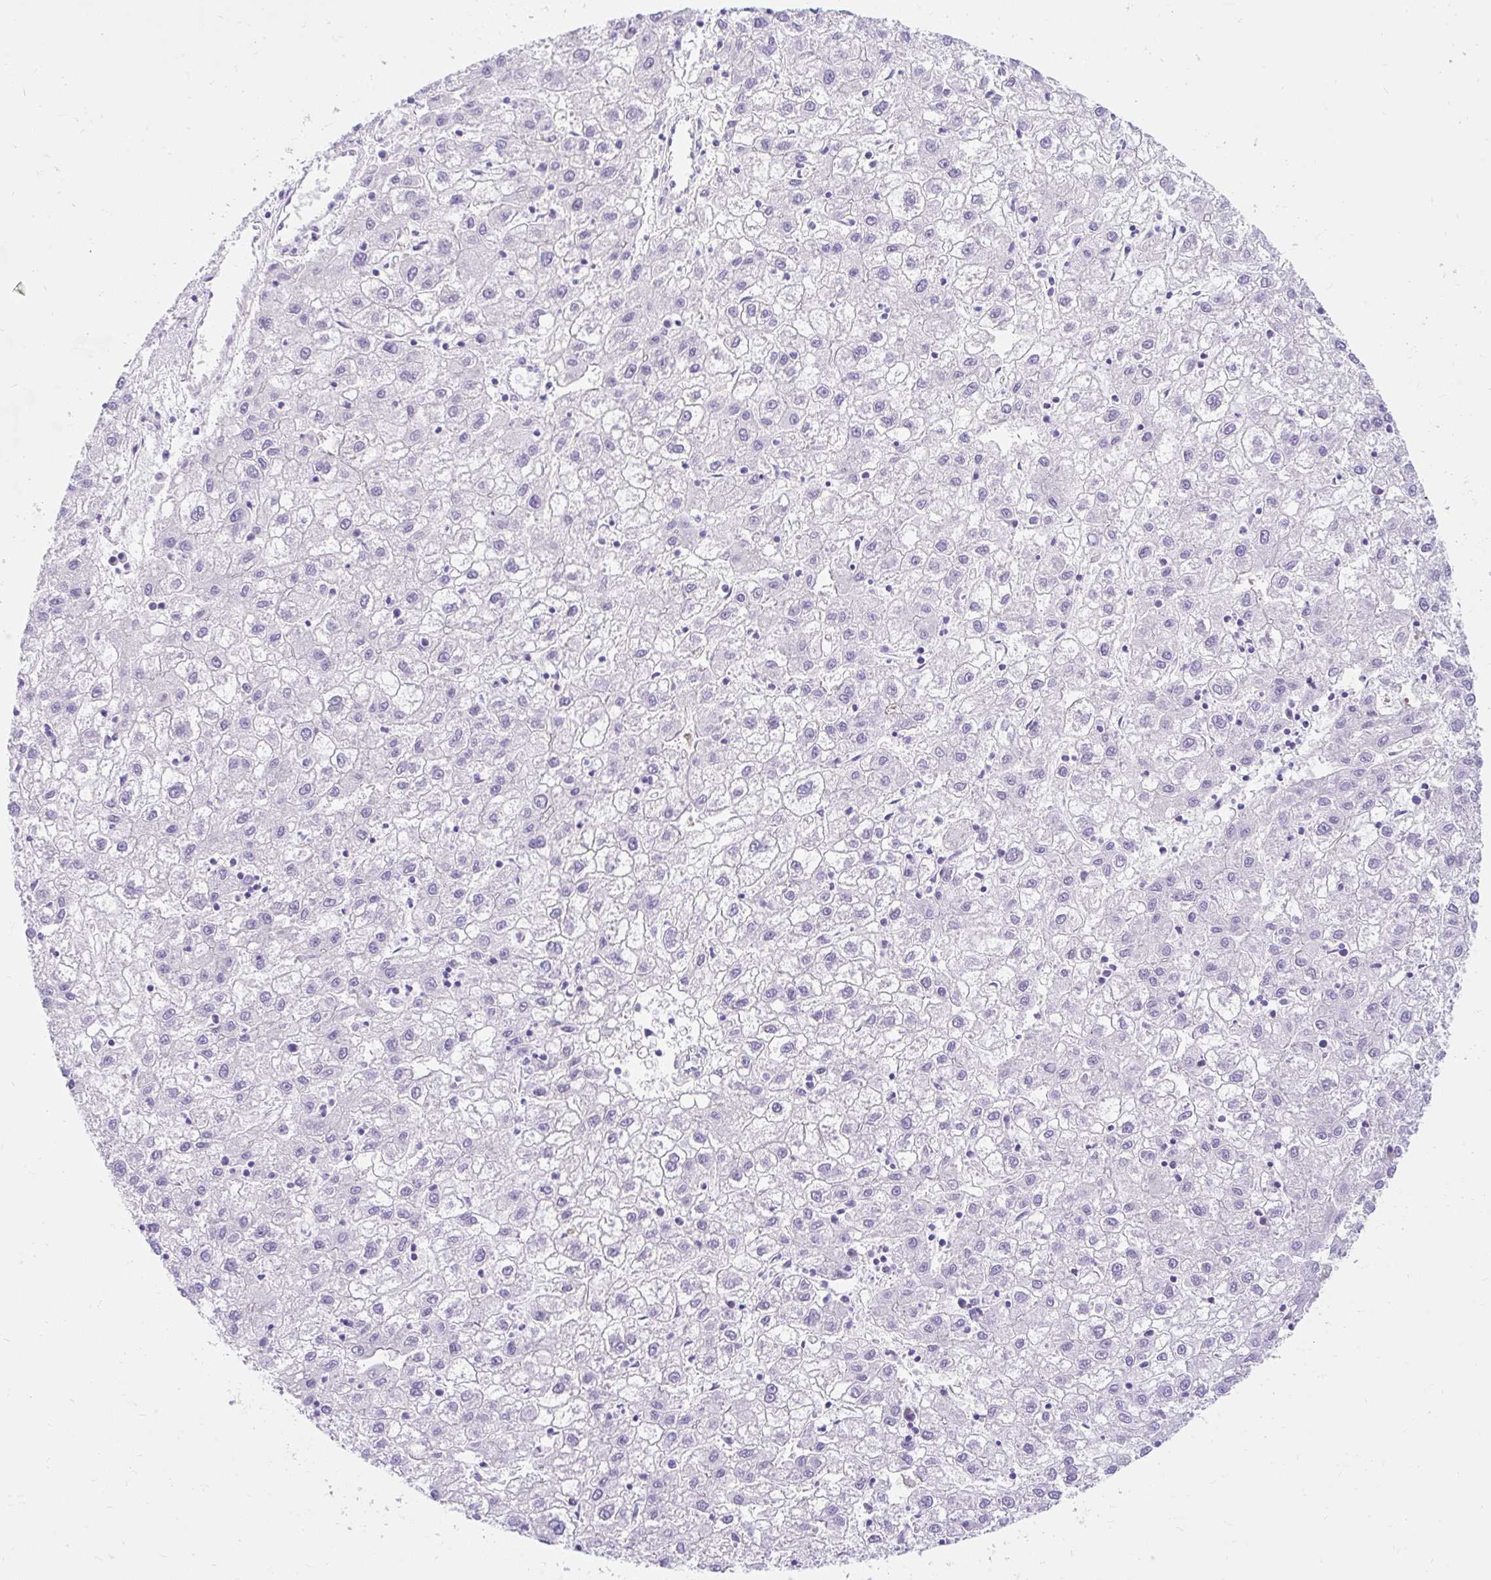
{"staining": {"intensity": "negative", "quantity": "none", "location": "none"}, "tissue": "liver cancer", "cell_type": "Tumor cells", "image_type": "cancer", "snomed": [{"axis": "morphology", "description": "Carcinoma, Hepatocellular, NOS"}, {"axis": "topography", "description": "Liver"}], "caption": "The immunohistochemistry micrograph has no significant positivity in tumor cells of liver cancer tissue. (DAB IHC with hematoxylin counter stain).", "gene": "GOLGA8A", "patient": {"sex": "male", "age": 72}}